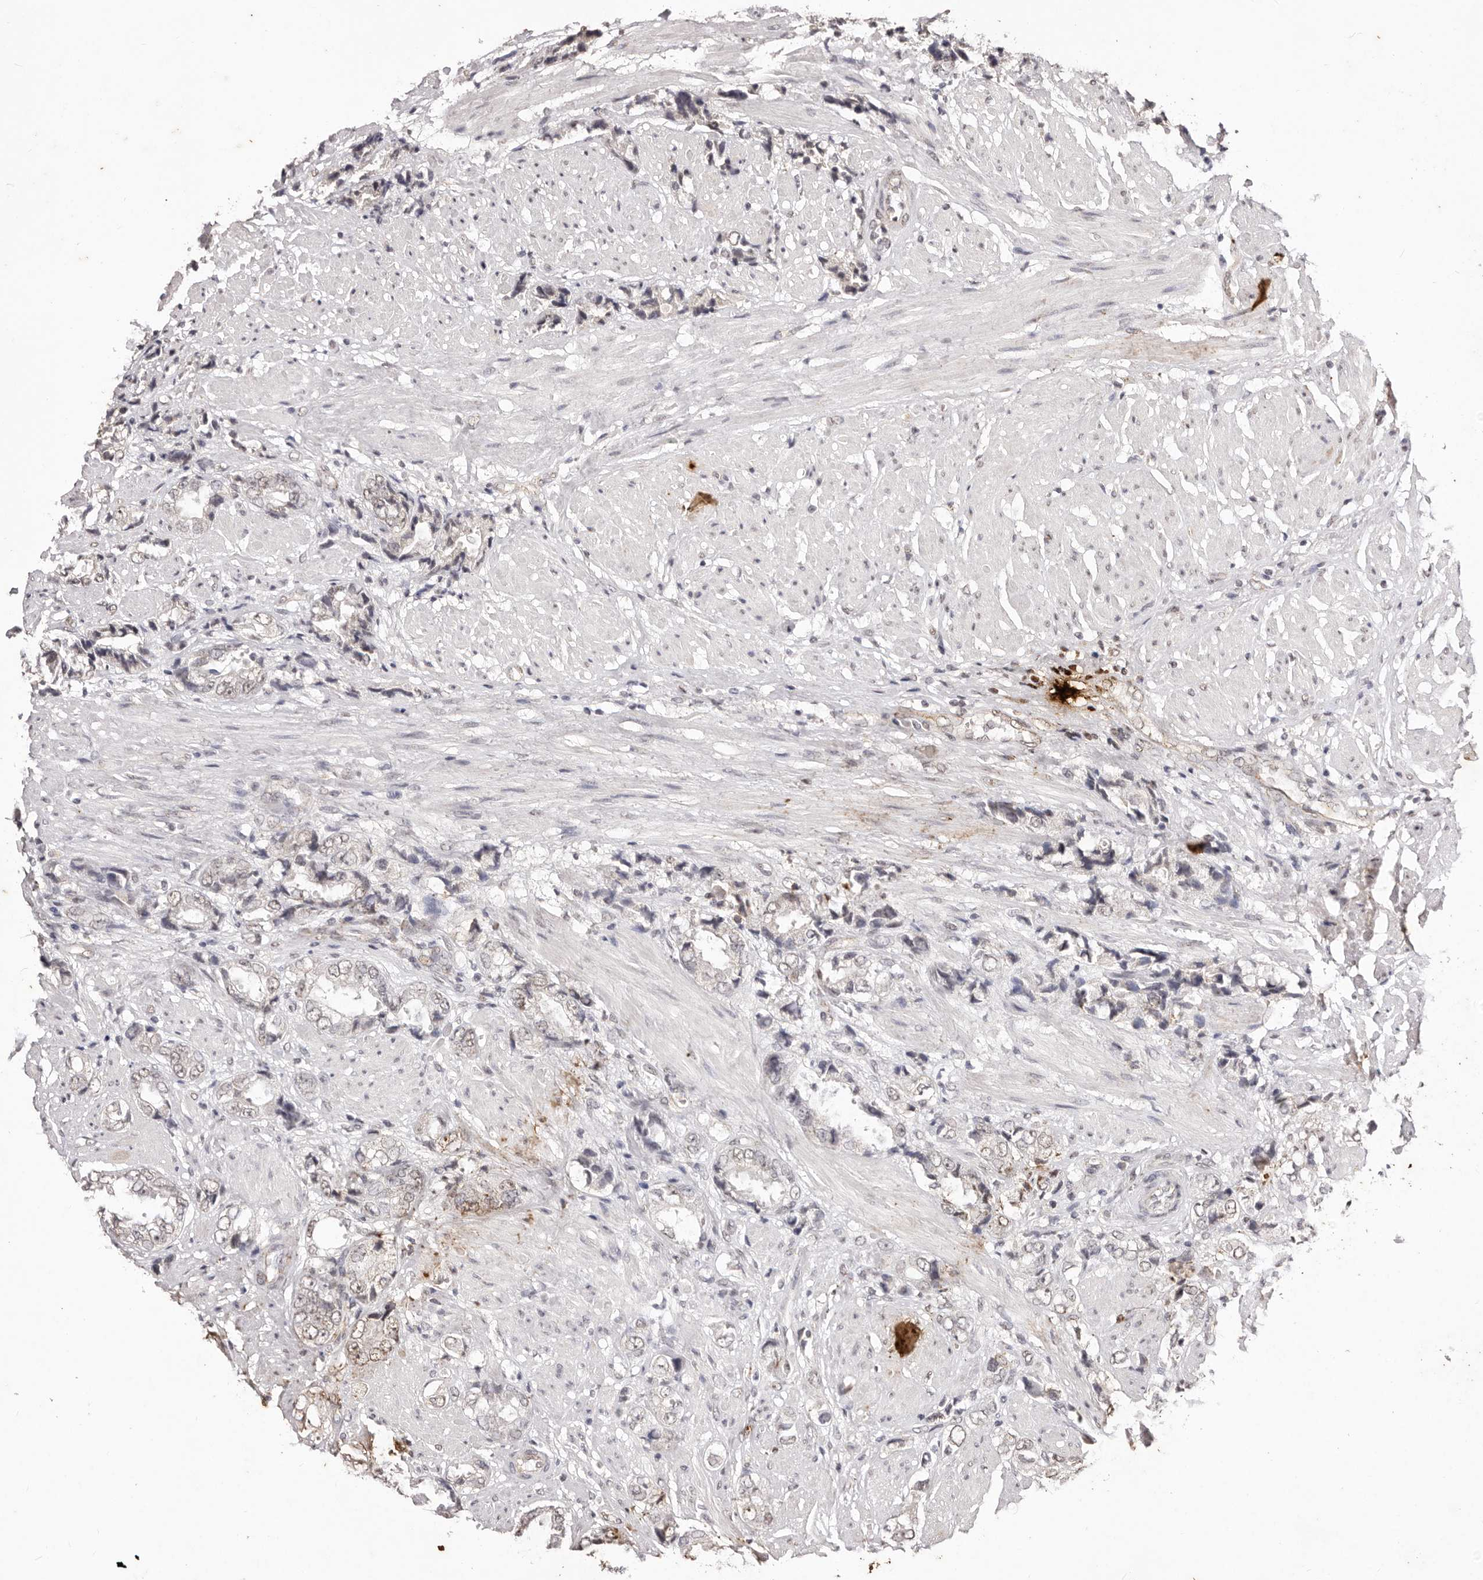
{"staining": {"intensity": "weak", "quantity": "25%-75%", "location": "nuclear"}, "tissue": "prostate cancer", "cell_type": "Tumor cells", "image_type": "cancer", "snomed": [{"axis": "morphology", "description": "Adenocarcinoma, High grade"}, {"axis": "topography", "description": "Prostate"}], "caption": "This is a photomicrograph of immunohistochemistry staining of high-grade adenocarcinoma (prostate), which shows weak expression in the nuclear of tumor cells.", "gene": "RPS6KA5", "patient": {"sex": "male", "age": 61}}